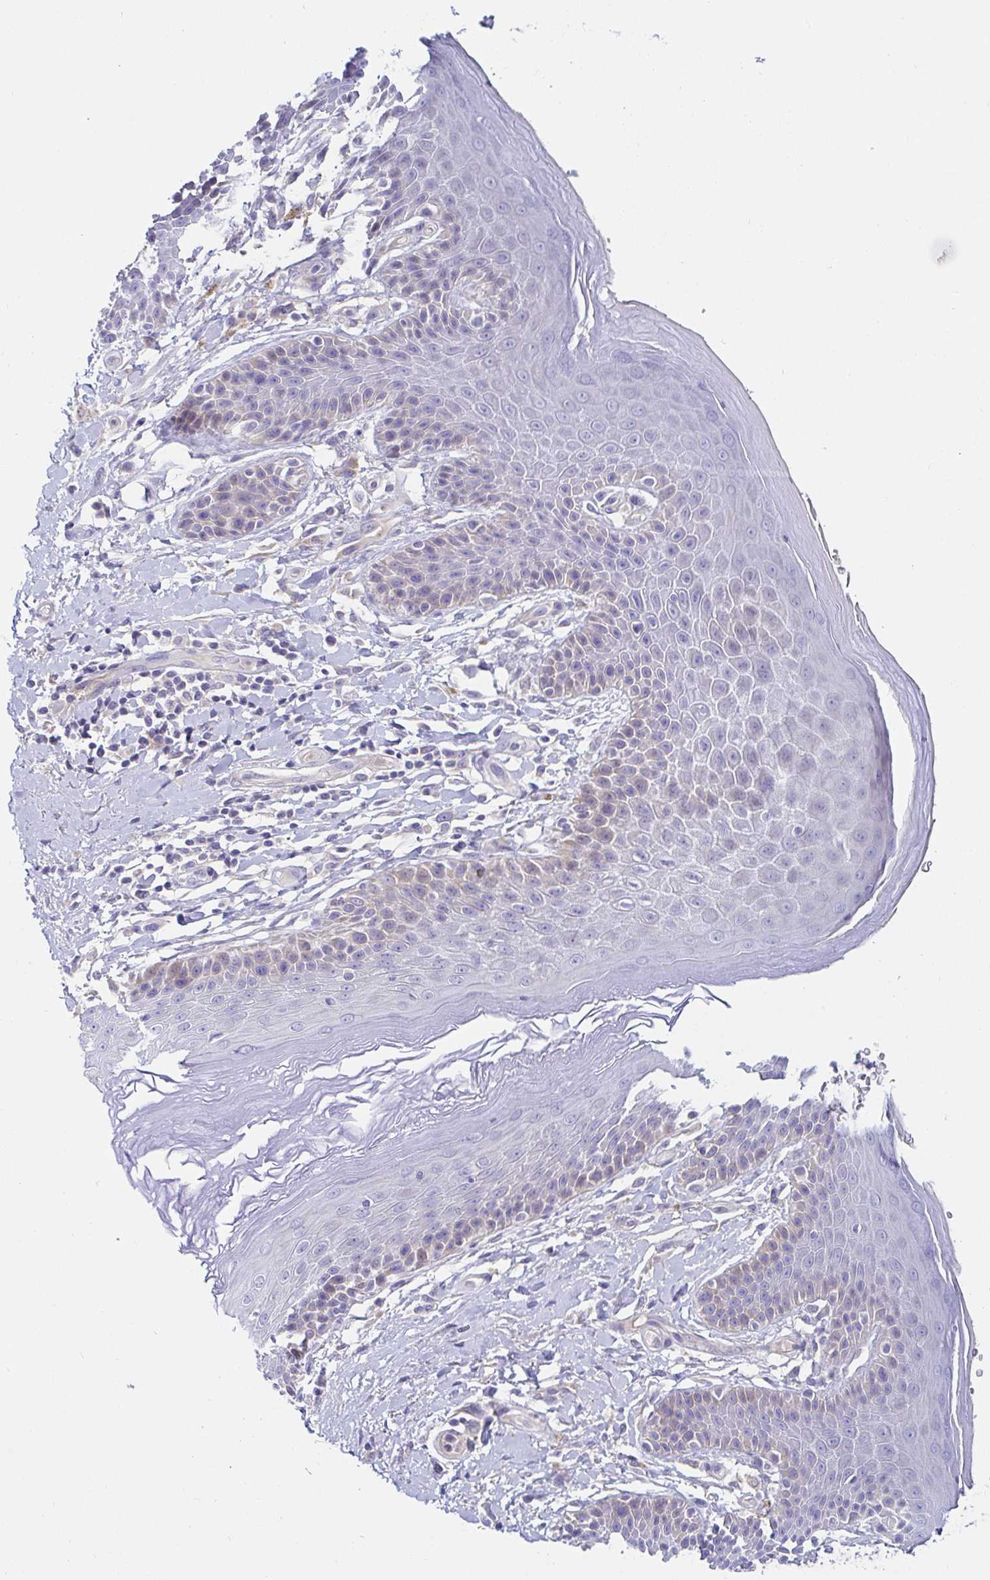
{"staining": {"intensity": "negative", "quantity": "none", "location": "none"}, "tissue": "skin", "cell_type": "Epidermal cells", "image_type": "normal", "snomed": [{"axis": "morphology", "description": "Normal tissue, NOS"}, {"axis": "topography", "description": "Anal"}, {"axis": "topography", "description": "Peripheral nerve tissue"}], "caption": "Immunohistochemical staining of unremarkable human skin exhibits no significant expression in epidermal cells. (DAB (3,3'-diaminobenzidine) immunohistochemistry (IHC) visualized using brightfield microscopy, high magnification).", "gene": "C4orf17", "patient": {"sex": "male", "age": 51}}